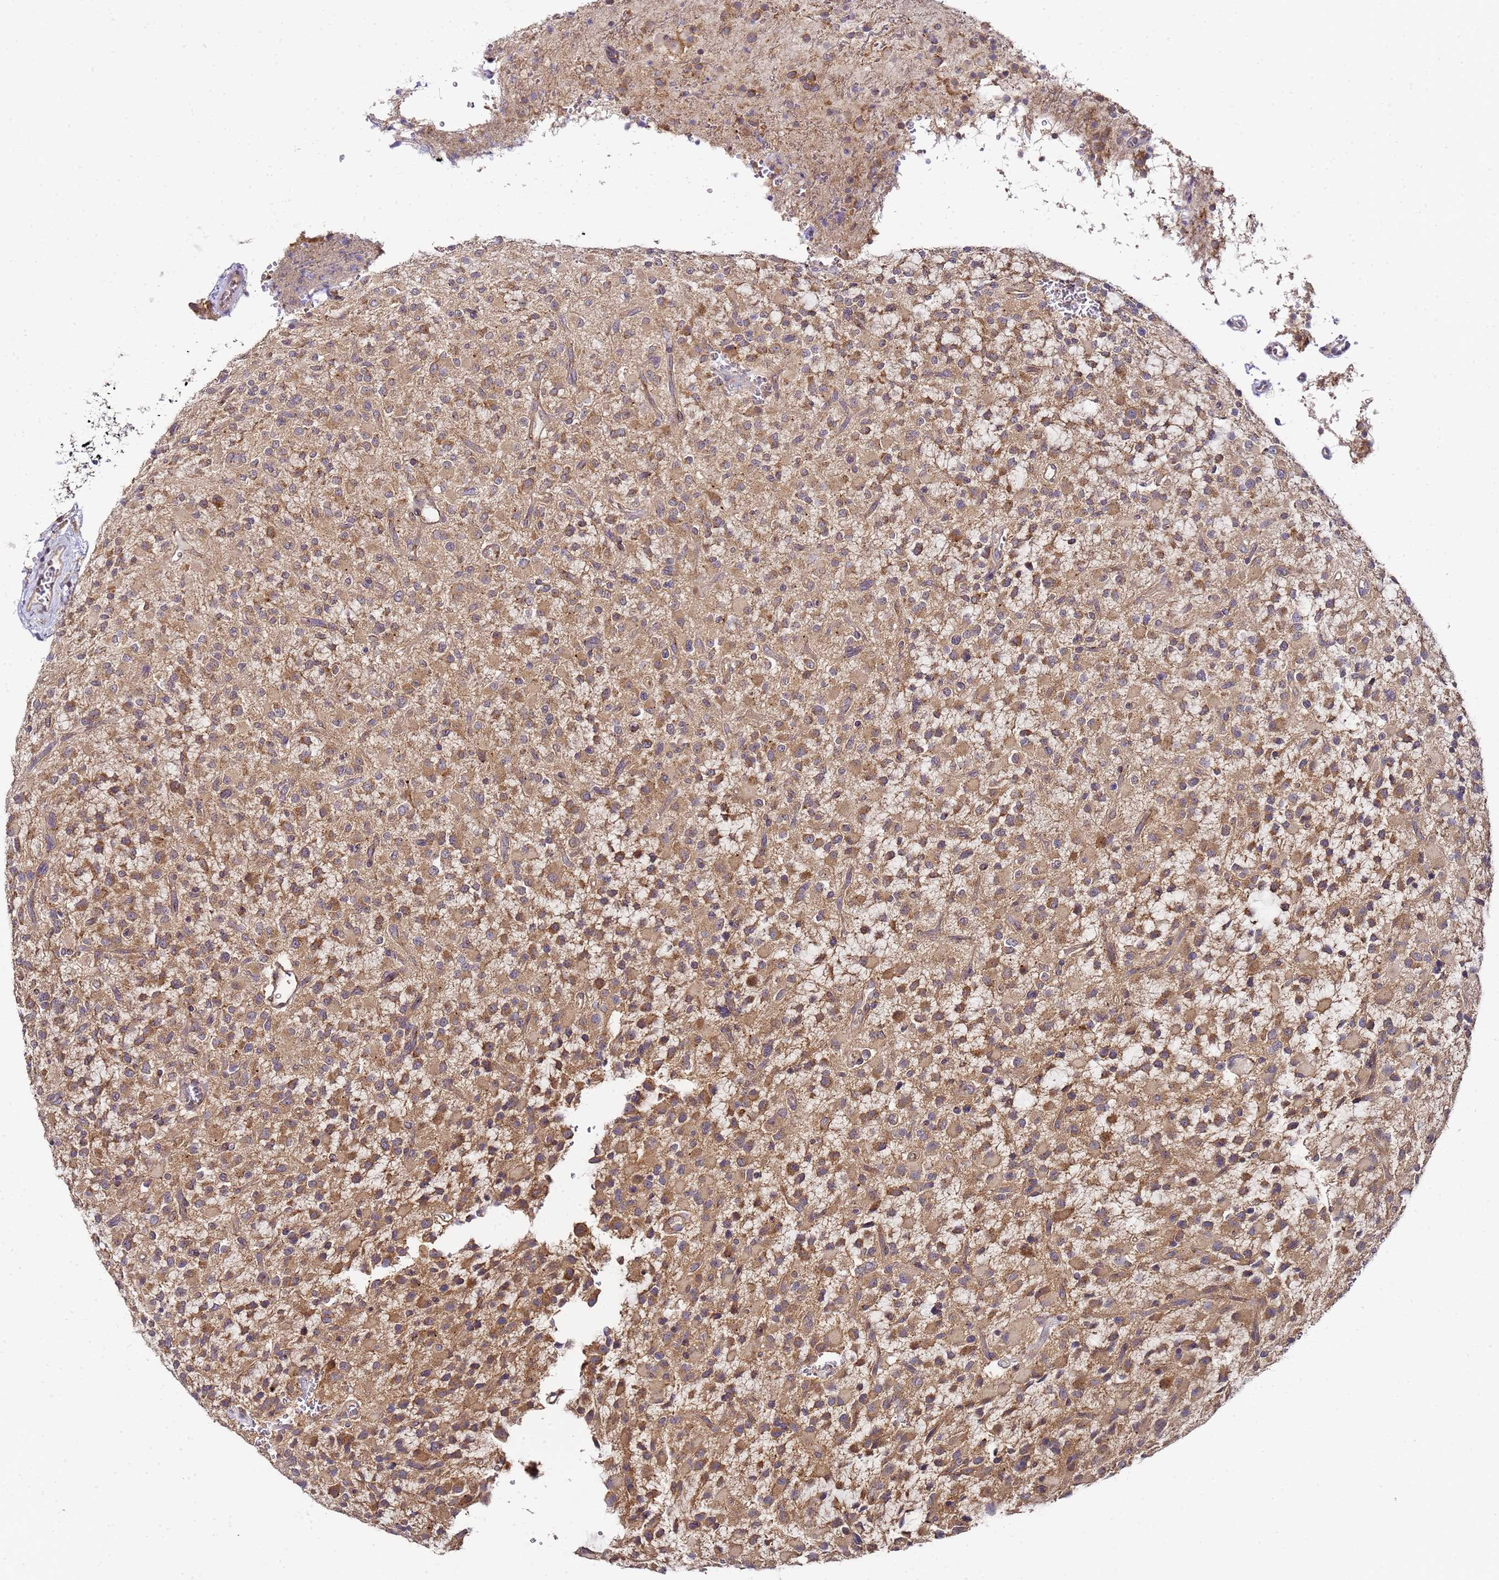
{"staining": {"intensity": "moderate", "quantity": ">75%", "location": "cytoplasmic/membranous"}, "tissue": "glioma", "cell_type": "Tumor cells", "image_type": "cancer", "snomed": [{"axis": "morphology", "description": "Glioma, malignant, High grade"}, {"axis": "topography", "description": "Brain"}], "caption": "The image reveals immunohistochemical staining of high-grade glioma (malignant). There is moderate cytoplasmic/membranous staining is identified in about >75% of tumor cells.", "gene": "MRPL49", "patient": {"sex": "male", "age": 34}}